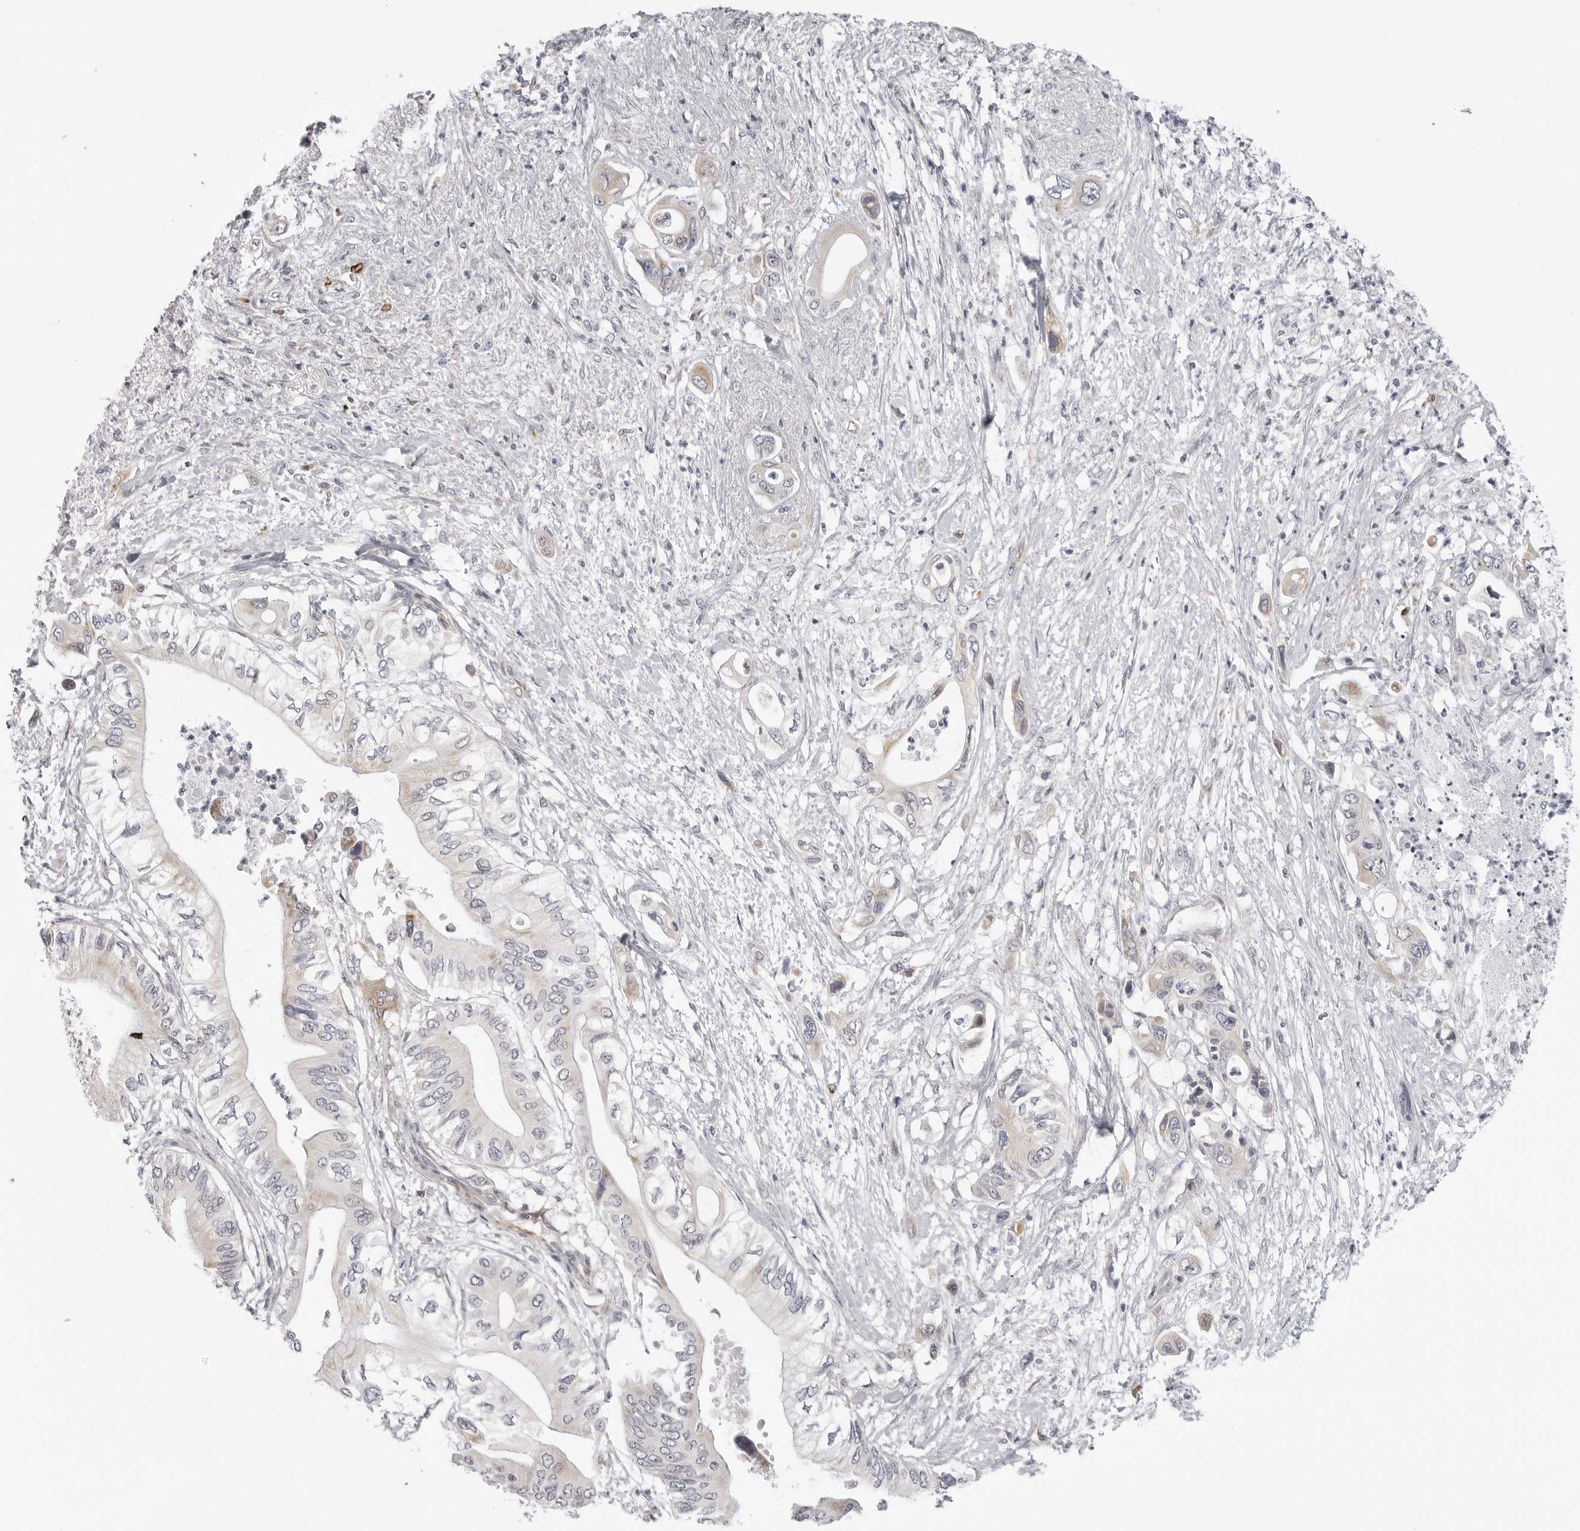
{"staining": {"intensity": "weak", "quantity": "<25%", "location": "cytoplasmic/membranous"}, "tissue": "pancreatic cancer", "cell_type": "Tumor cells", "image_type": "cancer", "snomed": [{"axis": "morphology", "description": "Adenocarcinoma, NOS"}, {"axis": "topography", "description": "Pancreas"}], "caption": "The IHC histopathology image has no significant staining in tumor cells of pancreatic cancer (adenocarcinoma) tissue.", "gene": "MAP7D1", "patient": {"sex": "male", "age": 66}}